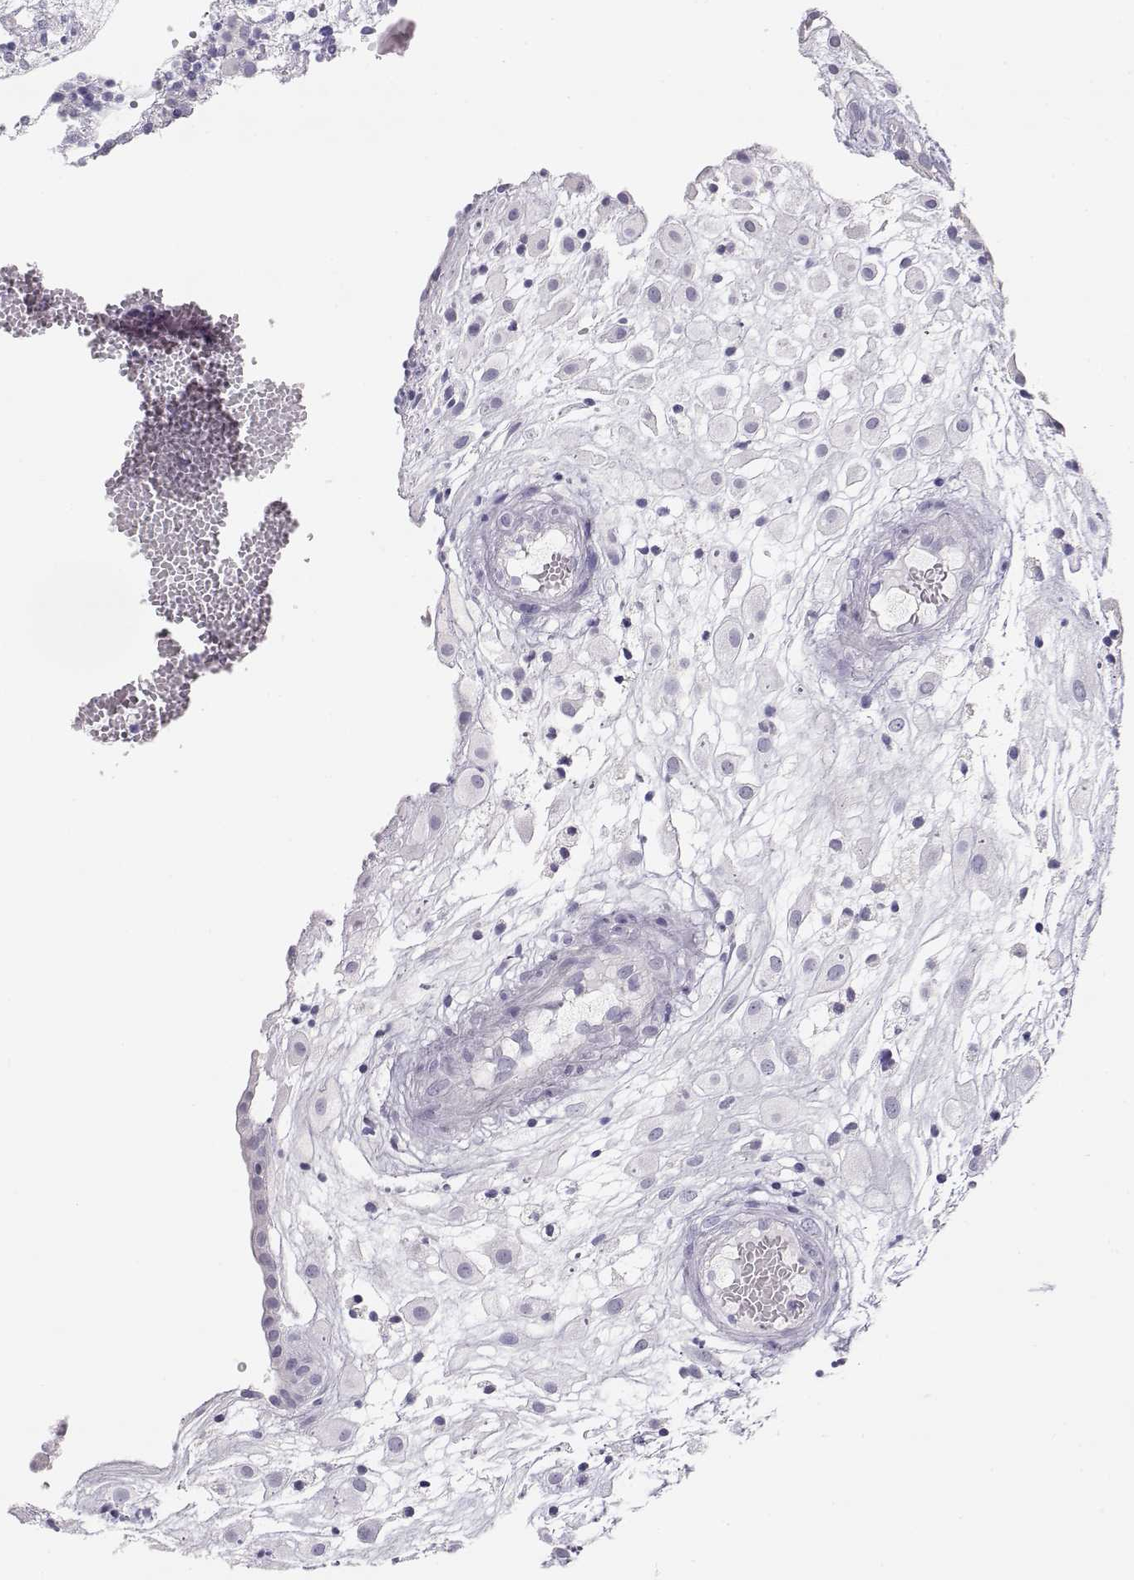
{"staining": {"intensity": "negative", "quantity": "none", "location": "none"}, "tissue": "placenta", "cell_type": "Decidual cells", "image_type": "normal", "snomed": [{"axis": "morphology", "description": "Normal tissue, NOS"}, {"axis": "topography", "description": "Placenta"}], "caption": "A photomicrograph of placenta stained for a protein demonstrates no brown staining in decidual cells.", "gene": "LEPR", "patient": {"sex": "female", "age": 24}}